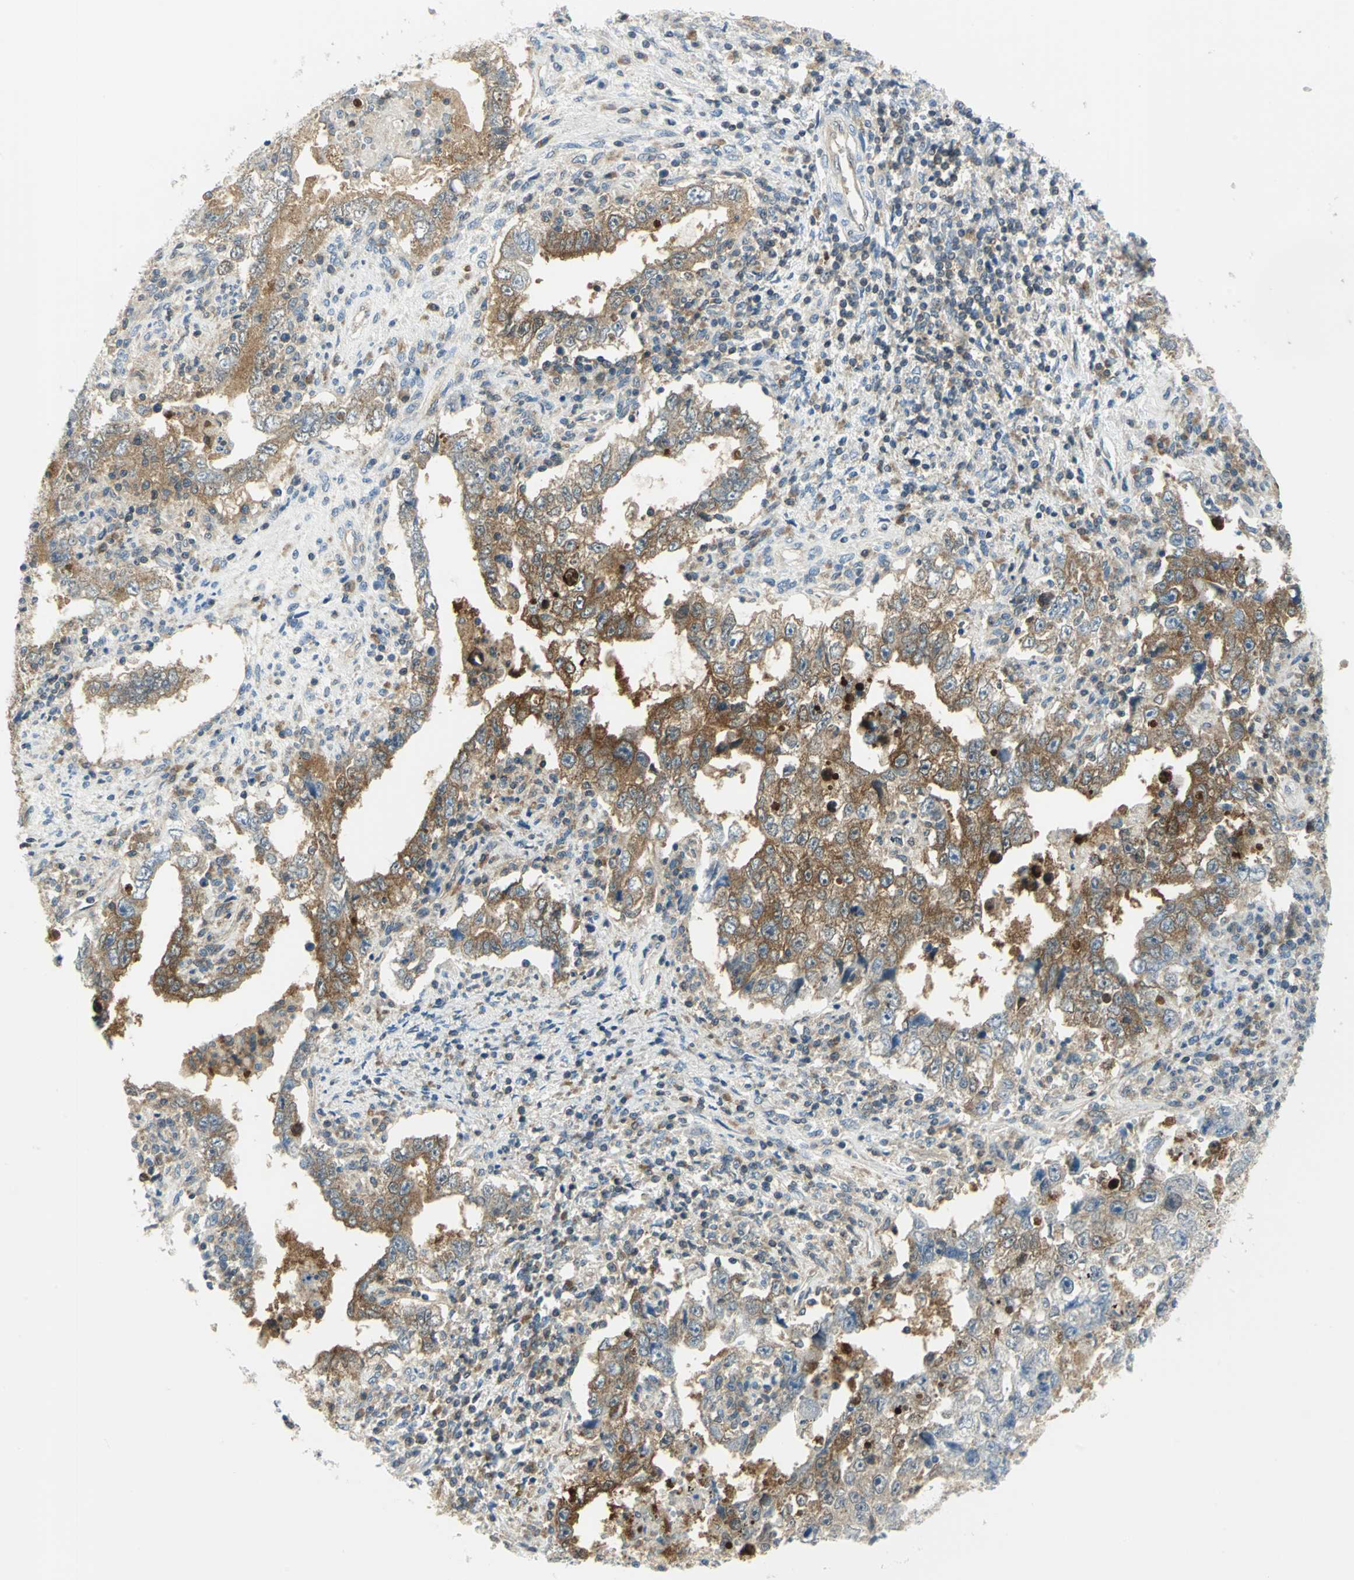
{"staining": {"intensity": "moderate", "quantity": ">75%", "location": "cytoplasmic/membranous"}, "tissue": "testis cancer", "cell_type": "Tumor cells", "image_type": "cancer", "snomed": [{"axis": "morphology", "description": "Carcinoma, Embryonal, NOS"}, {"axis": "topography", "description": "Testis"}], "caption": "Protein staining reveals moderate cytoplasmic/membranous expression in approximately >75% of tumor cells in testis embryonal carcinoma. (brown staining indicates protein expression, while blue staining denotes nuclei).", "gene": "ALDOA", "patient": {"sex": "male", "age": 26}}